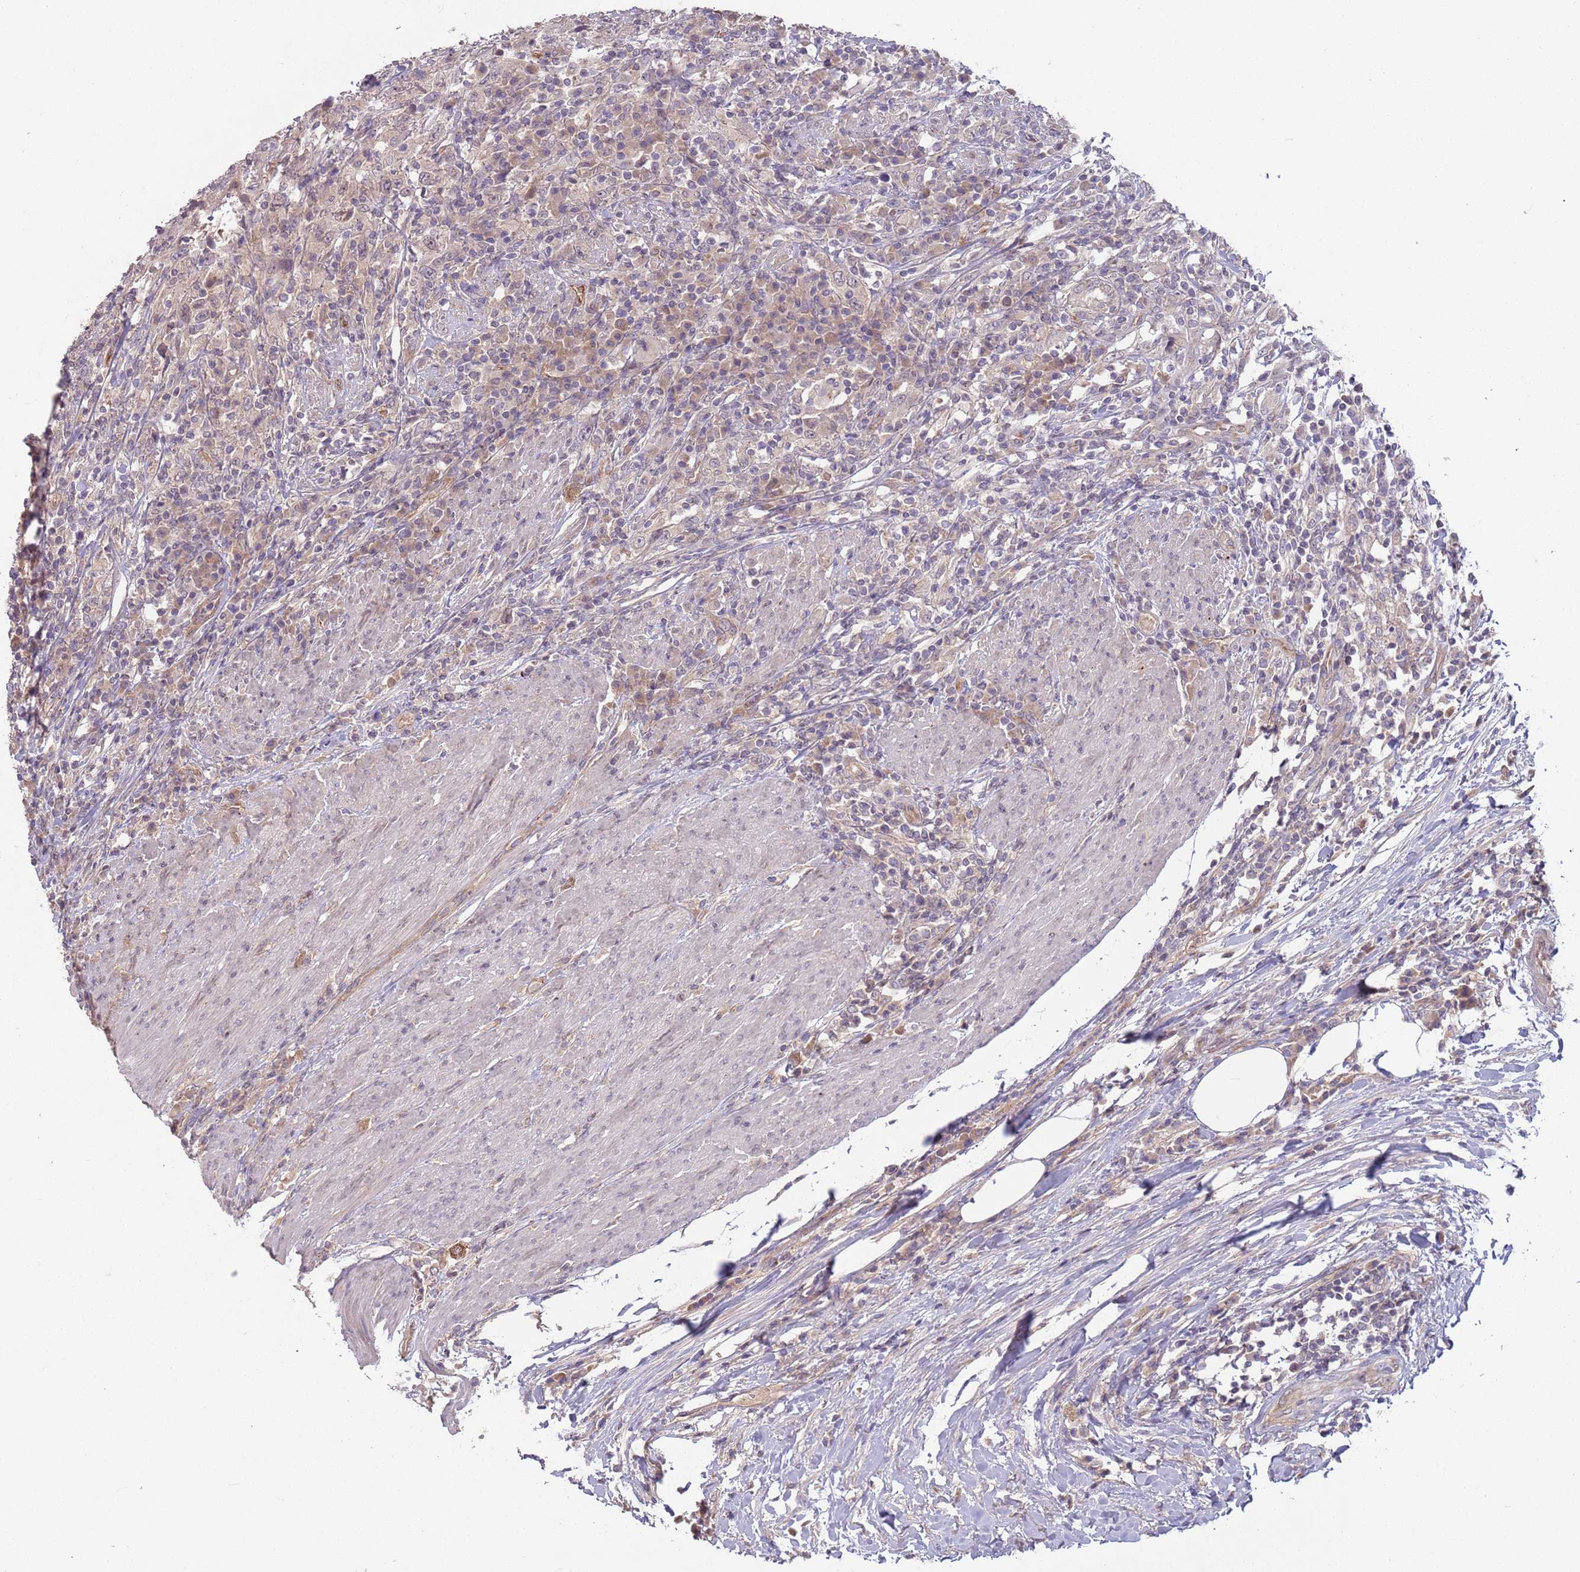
{"staining": {"intensity": "negative", "quantity": "none", "location": "none"}, "tissue": "urothelial cancer", "cell_type": "Tumor cells", "image_type": "cancer", "snomed": [{"axis": "morphology", "description": "Urothelial carcinoma, High grade"}, {"axis": "topography", "description": "Urinary bladder"}], "caption": "This is a photomicrograph of immunohistochemistry staining of urothelial carcinoma (high-grade), which shows no expression in tumor cells.", "gene": "SAV1", "patient": {"sex": "male", "age": 61}}